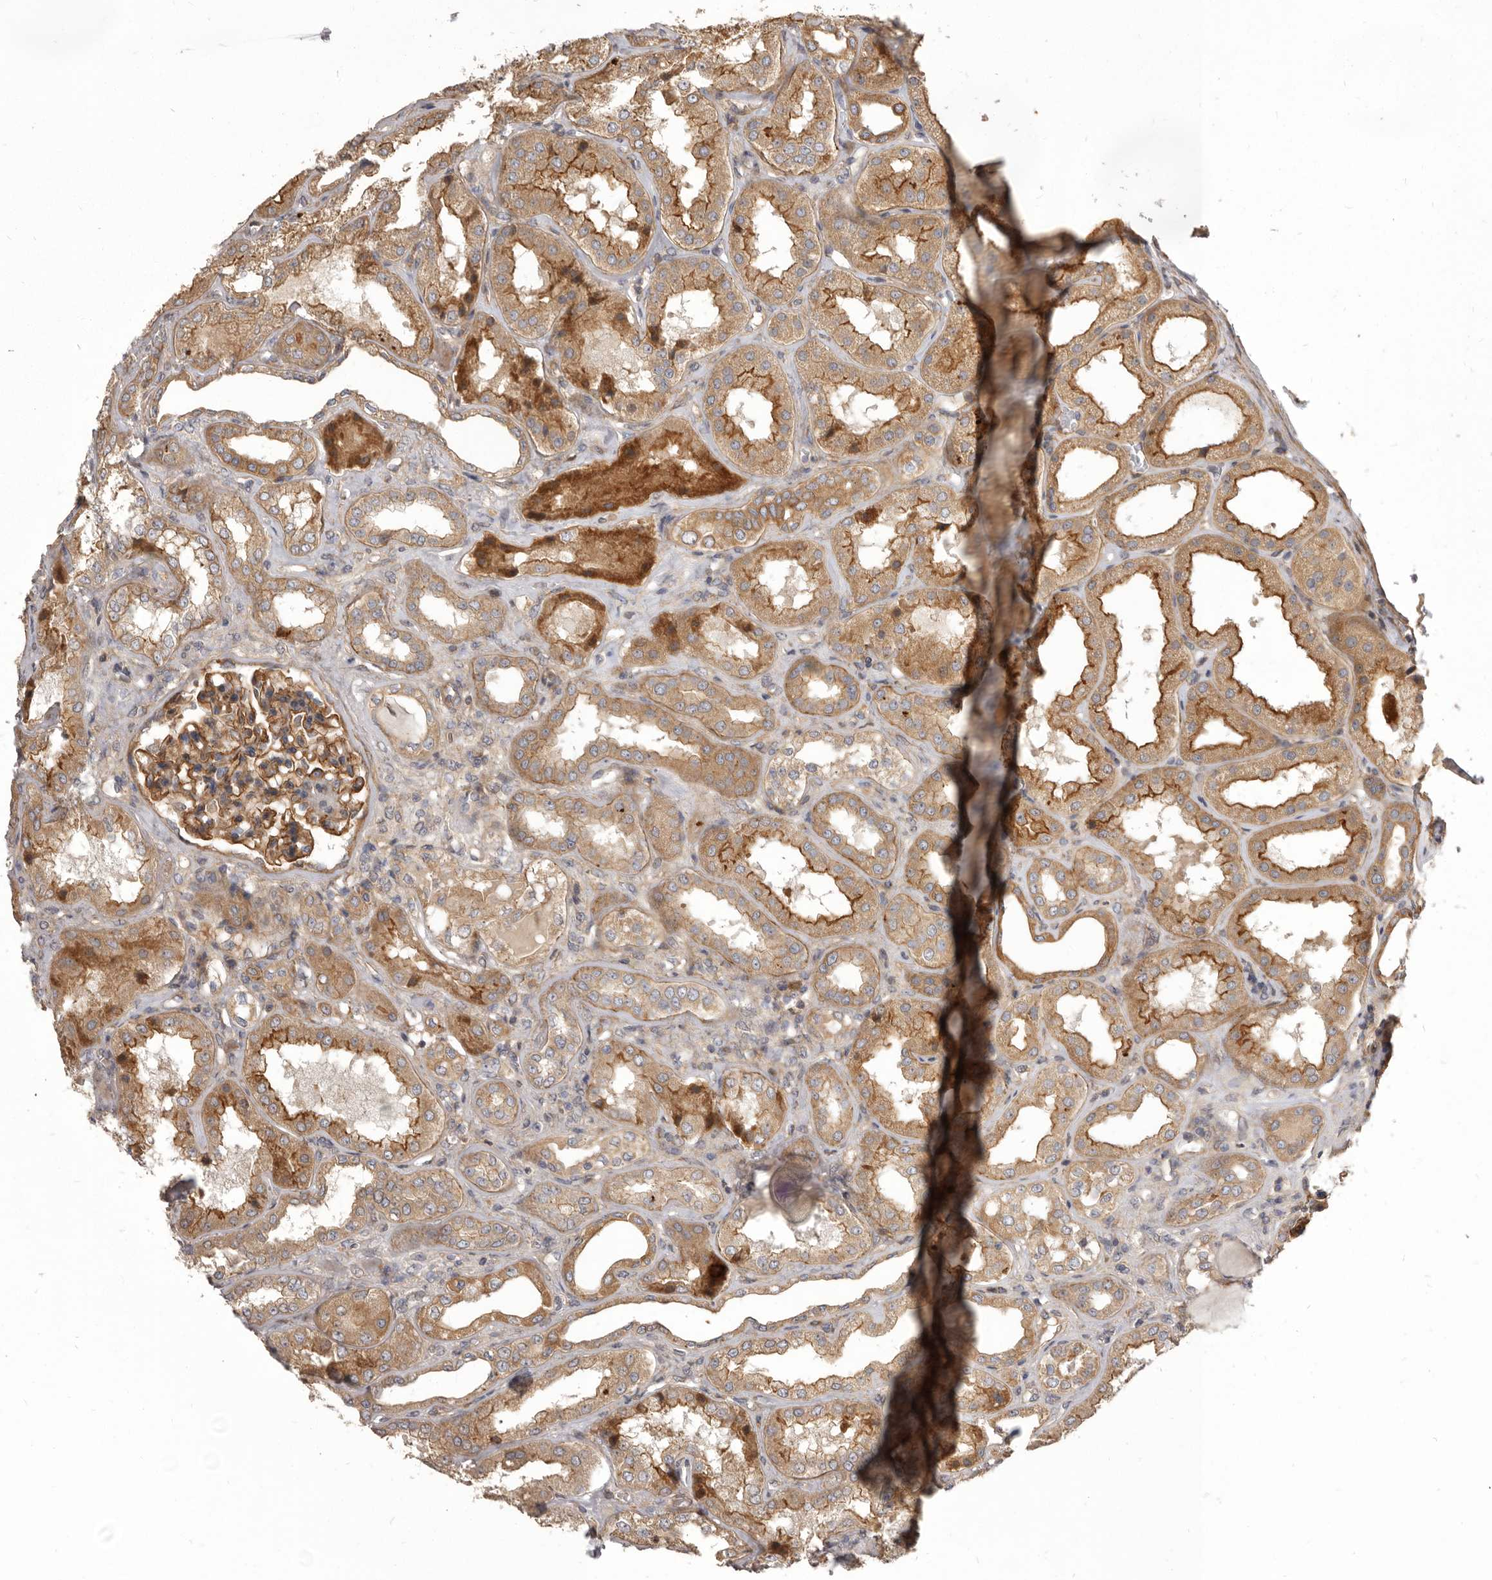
{"staining": {"intensity": "strong", "quantity": ">75%", "location": "cytoplasmic/membranous"}, "tissue": "kidney", "cell_type": "Cells in glomeruli", "image_type": "normal", "snomed": [{"axis": "morphology", "description": "Normal tissue, NOS"}, {"axis": "topography", "description": "Kidney"}], "caption": "Benign kidney was stained to show a protein in brown. There is high levels of strong cytoplasmic/membranous positivity in approximately >75% of cells in glomeruli.", "gene": "VPS45", "patient": {"sex": "female", "age": 56}}